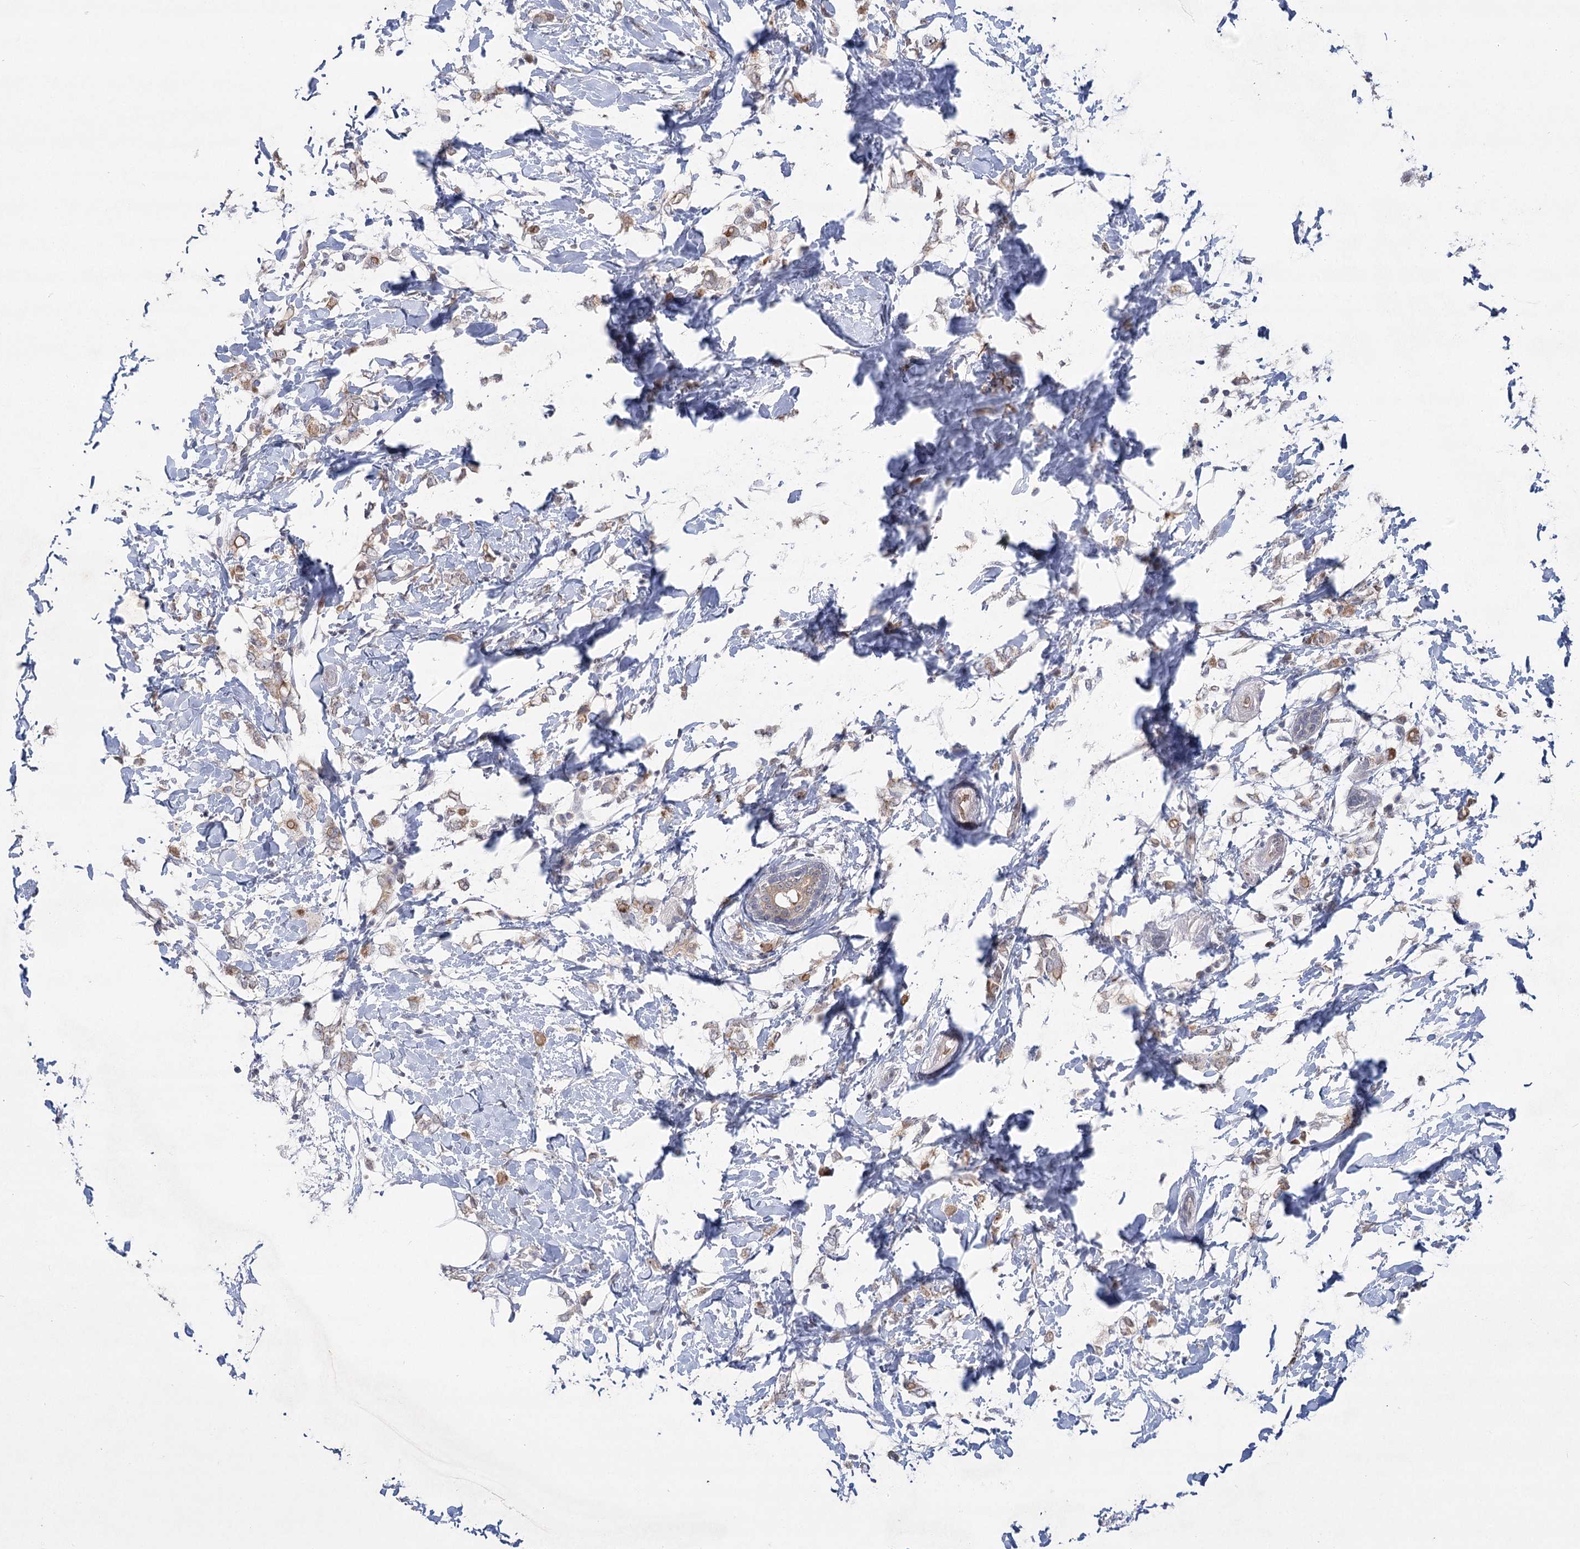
{"staining": {"intensity": "moderate", "quantity": "<25%", "location": "cytoplasmic/membranous"}, "tissue": "breast cancer", "cell_type": "Tumor cells", "image_type": "cancer", "snomed": [{"axis": "morphology", "description": "Normal tissue, NOS"}, {"axis": "morphology", "description": "Lobular carcinoma"}, {"axis": "topography", "description": "Breast"}], "caption": "The micrograph reveals a brown stain indicating the presence of a protein in the cytoplasmic/membranous of tumor cells in breast cancer (lobular carcinoma).", "gene": "NSMCE4A", "patient": {"sex": "female", "age": 47}}